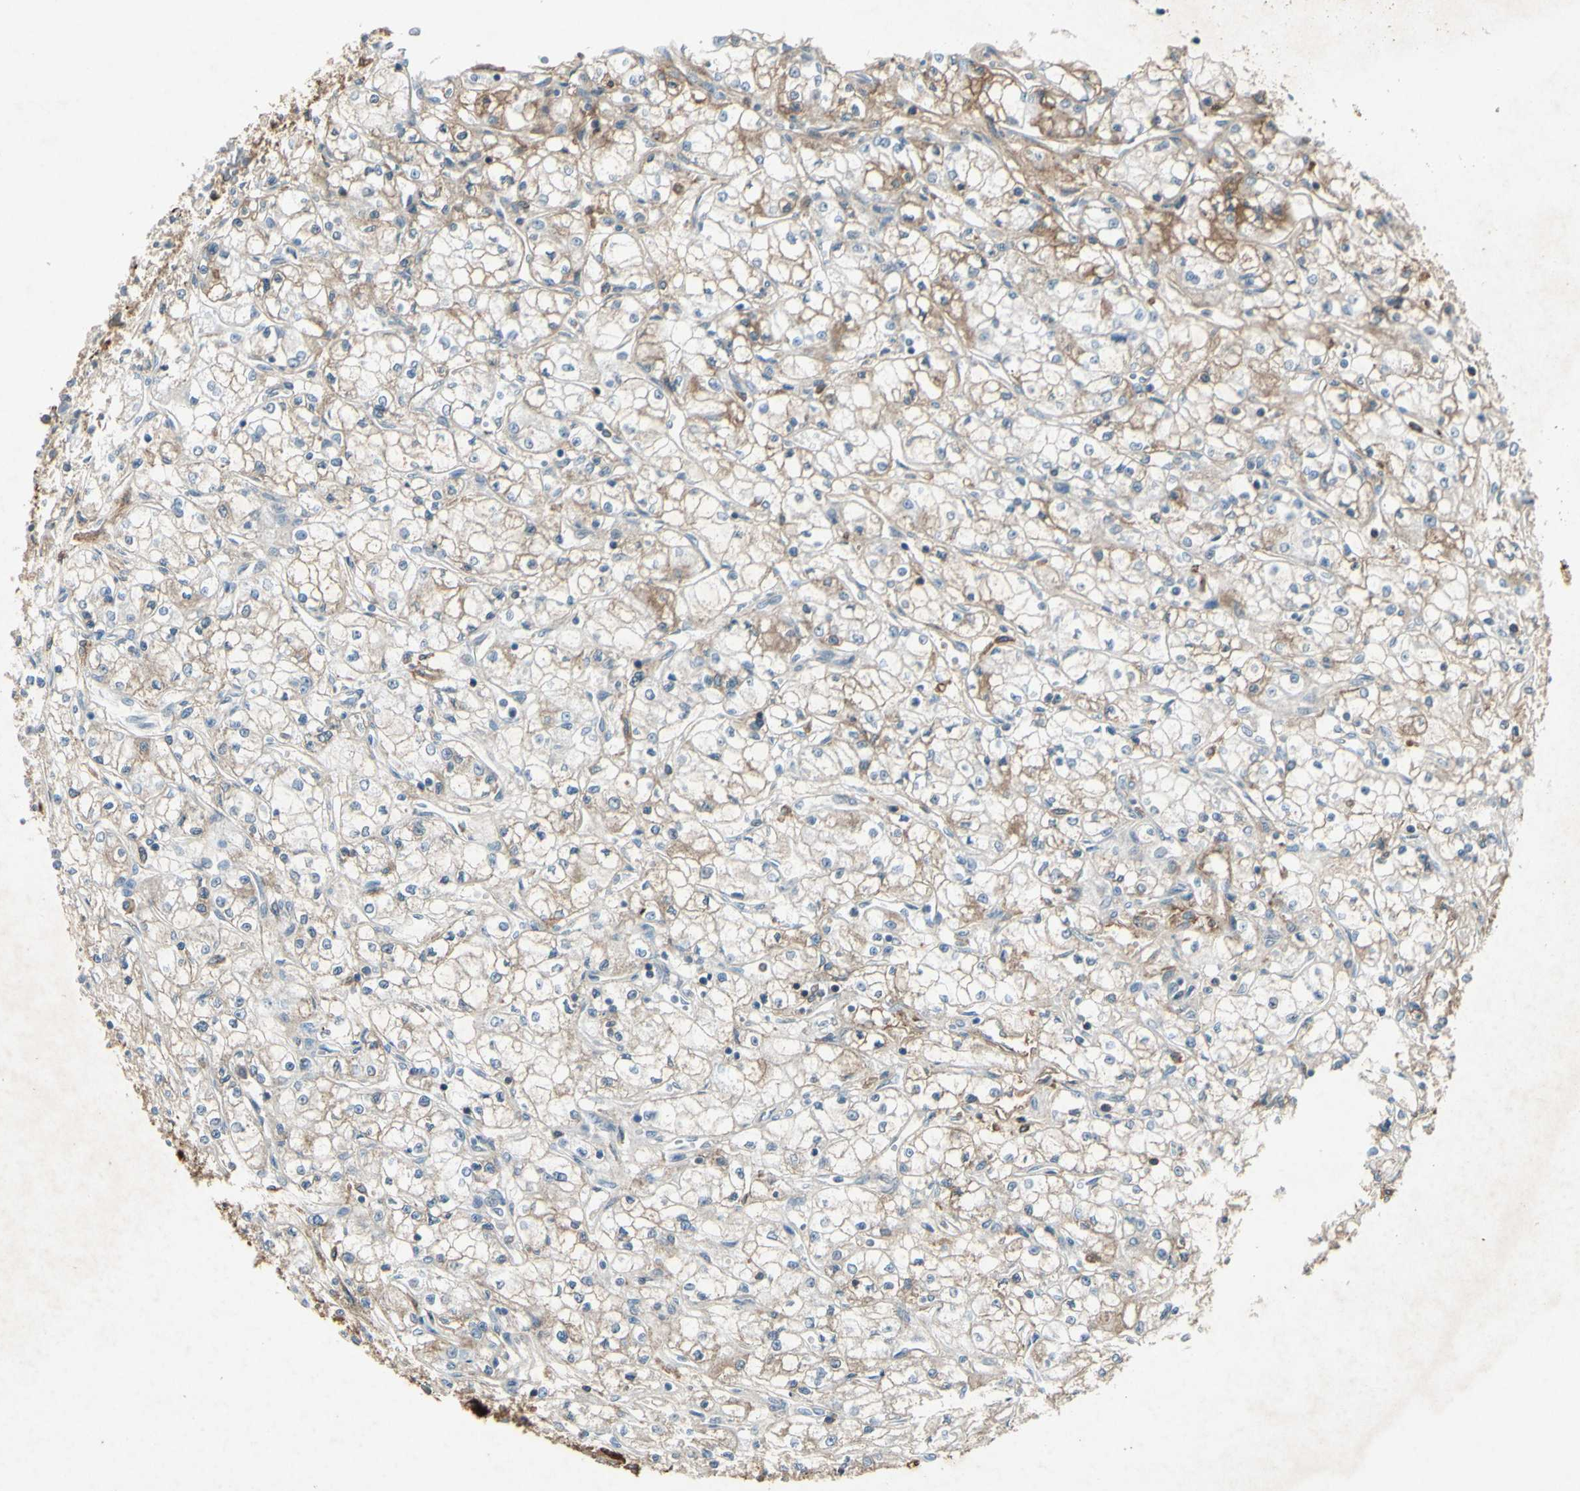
{"staining": {"intensity": "weak", "quantity": "25%-75%", "location": "cytoplasmic/membranous"}, "tissue": "renal cancer", "cell_type": "Tumor cells", "image_type": "cancer", "snomed": [{"axis": "morphology", "description": "Normal tissue, NOS"}, {"axis": "morphology", "description": "Adenocarcinoma, NOS"}, {"axis": "topography", "description": "Kidney"}], "caption": "Human adenocarcinoma (renal) stained with a brown dye shows weak cytoplasmic/membranous positive positivity in about 25%-75% of tumor cells.", "gene": "IGHM", "patient": {"sex": "male", "age": 59}}